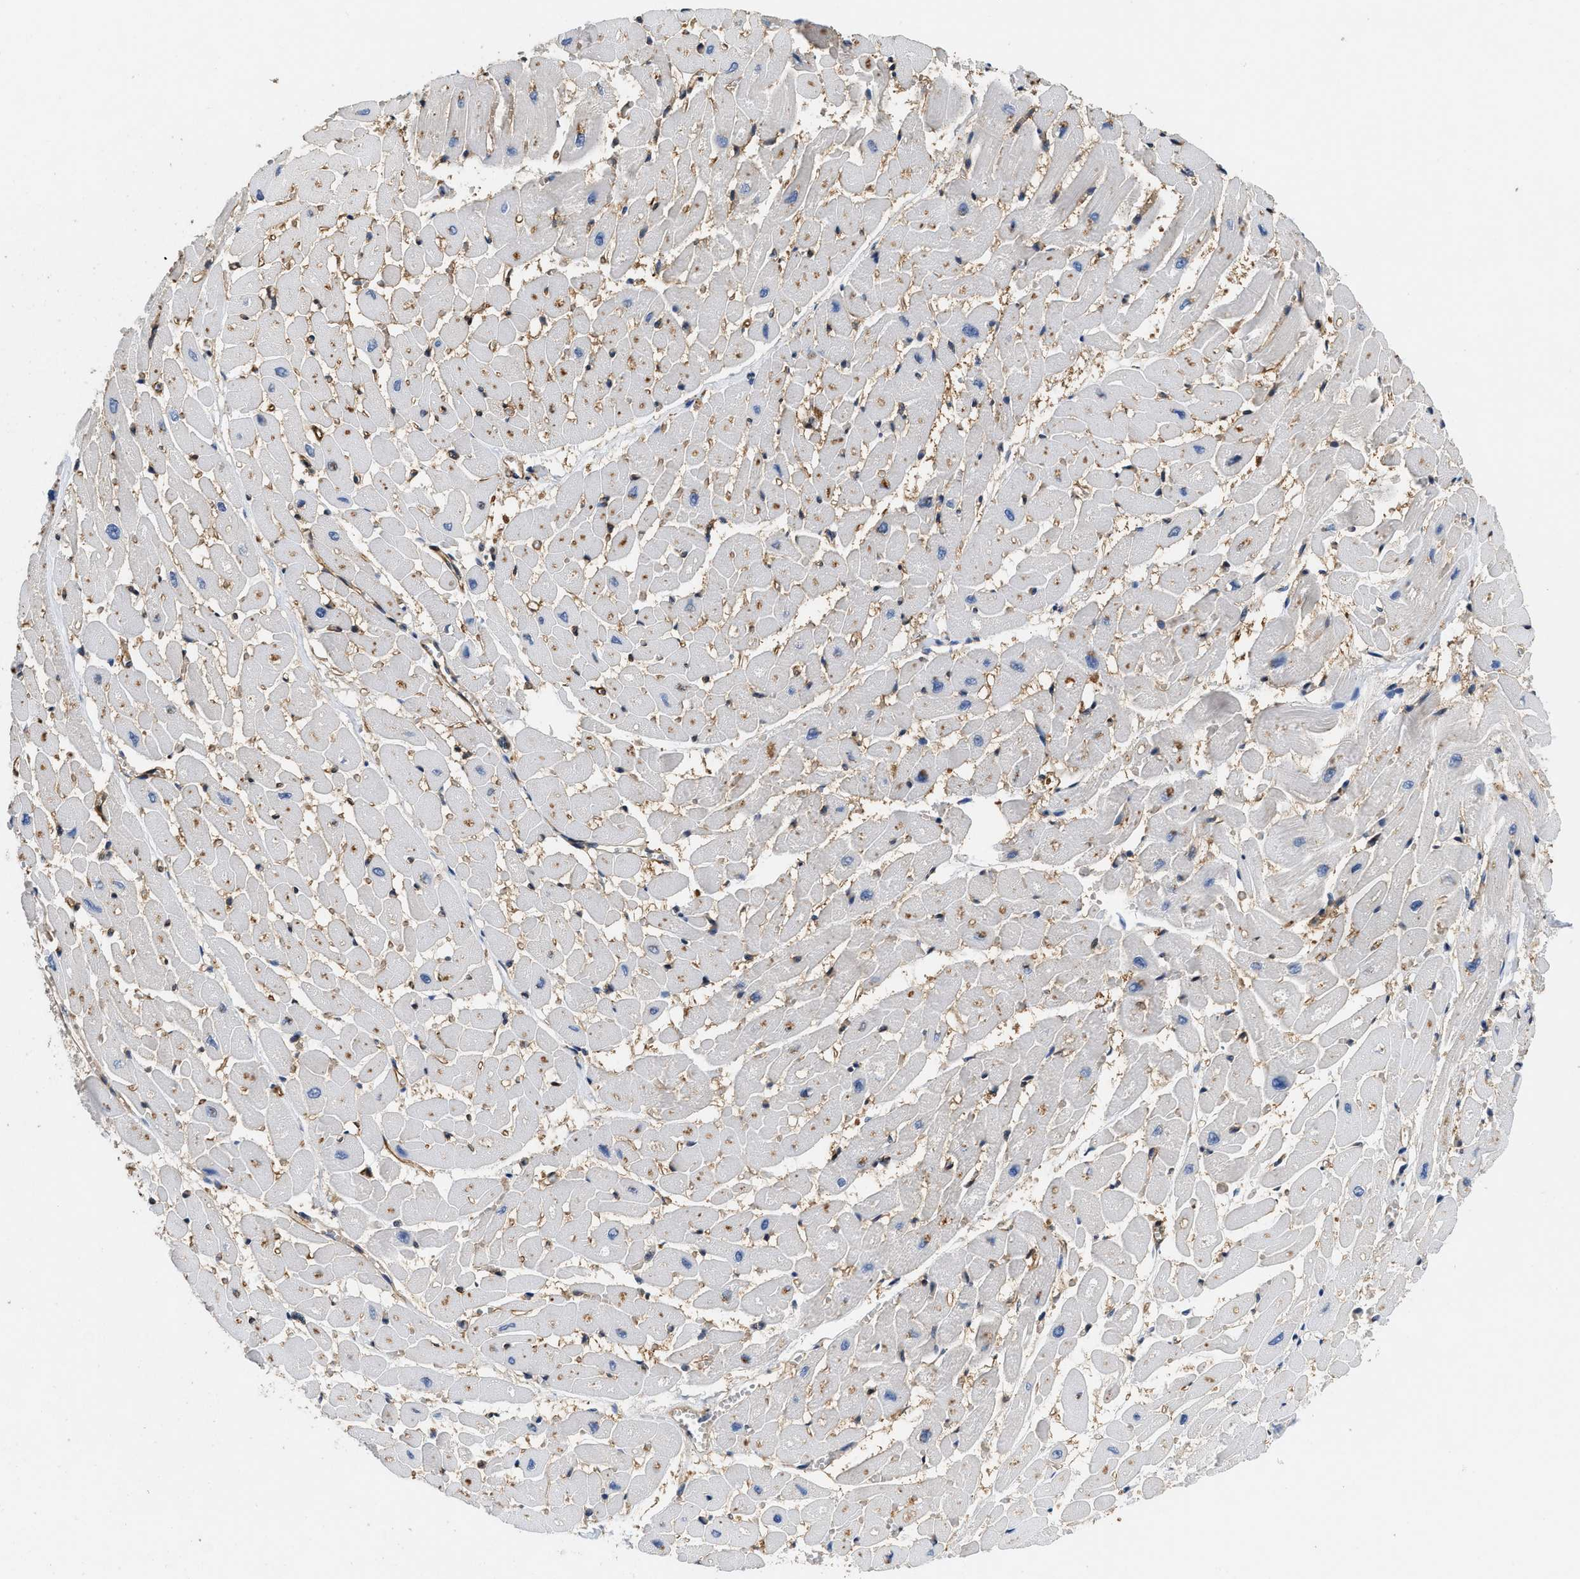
{"staining": {"intensity": "moderate", "quantity": "25%-75%", "location": "cytoplasmic/membranous"}, "tissue": "heart muscle", "cell_type": "Cardiomyocytes", "image_type": "normal", "snomed": [{"axis": "morphology", "description": "Normal tissue, NOS"}, {"axis": "topography", "description": "Heart"}], "caption": "Immunohistochemical staining of unremarkable human heart muscle displays medium levels of moderate cytoplasmic/membranous expression in about 25%-75% of cardiomyocytes. (DAB = brown stain, brightfield microscopy at high magnification).", "gene": "RAPH1", "patient": {"sex": "male", "age": 45}}